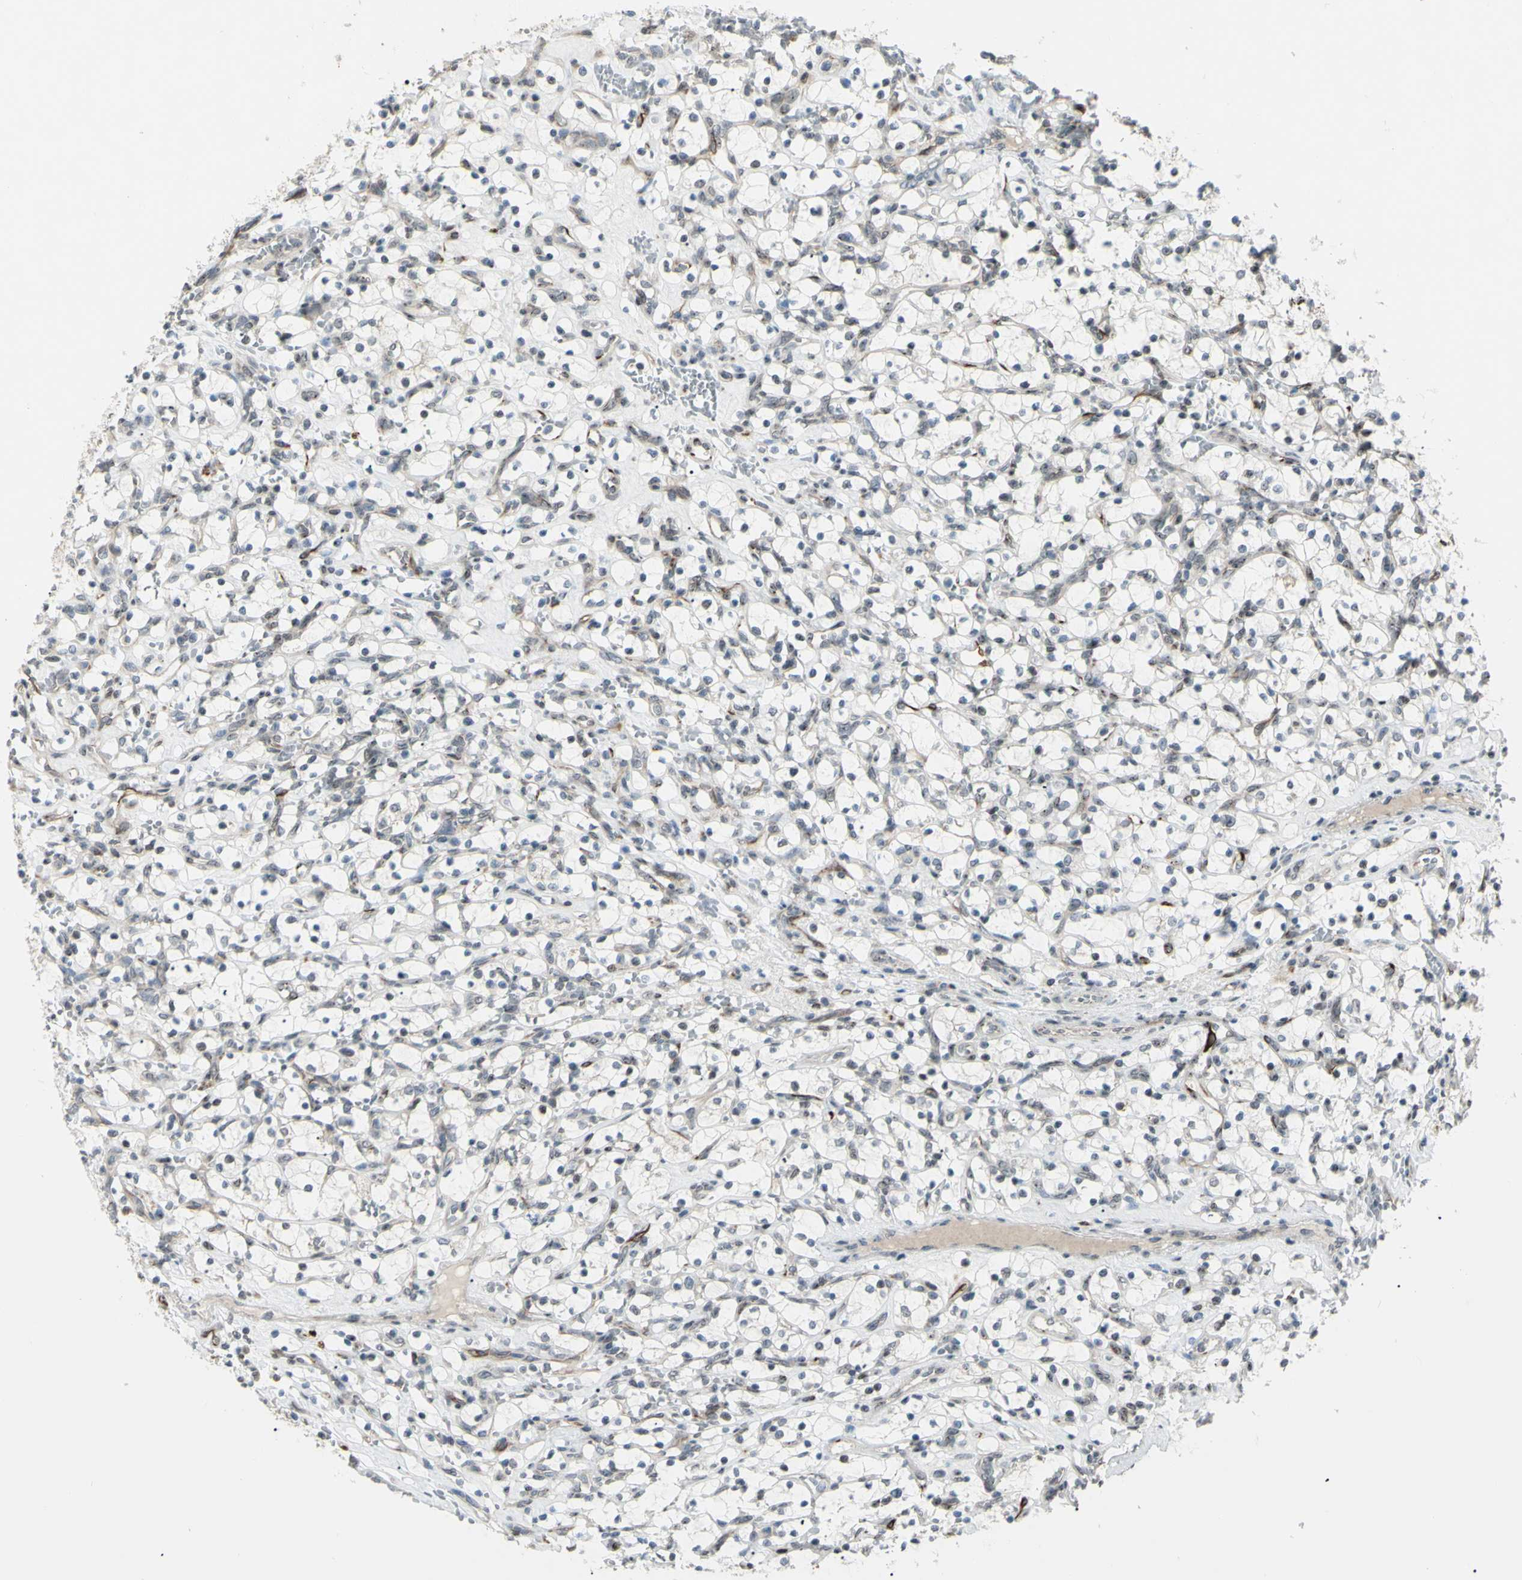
{"staining": {"intensity": "negative", "quantity": "none", "location": "none"}, "tissue": "renal cancer", "cell_type": "Tumor cells", "image_type": "cancer", "snomed": [{"axis": "morphology", "description": "Adenocarcinoma, NOS"}, {"axis": "topography", "description": "Kidney"}], "caption": "Human renal adenocarcinoma stained for a protein using immunohistochemistry (IHC) displays no positivity in tumor cells.", "gene": "FGFR2", "patient": {"sex": "female", "age": 69}}